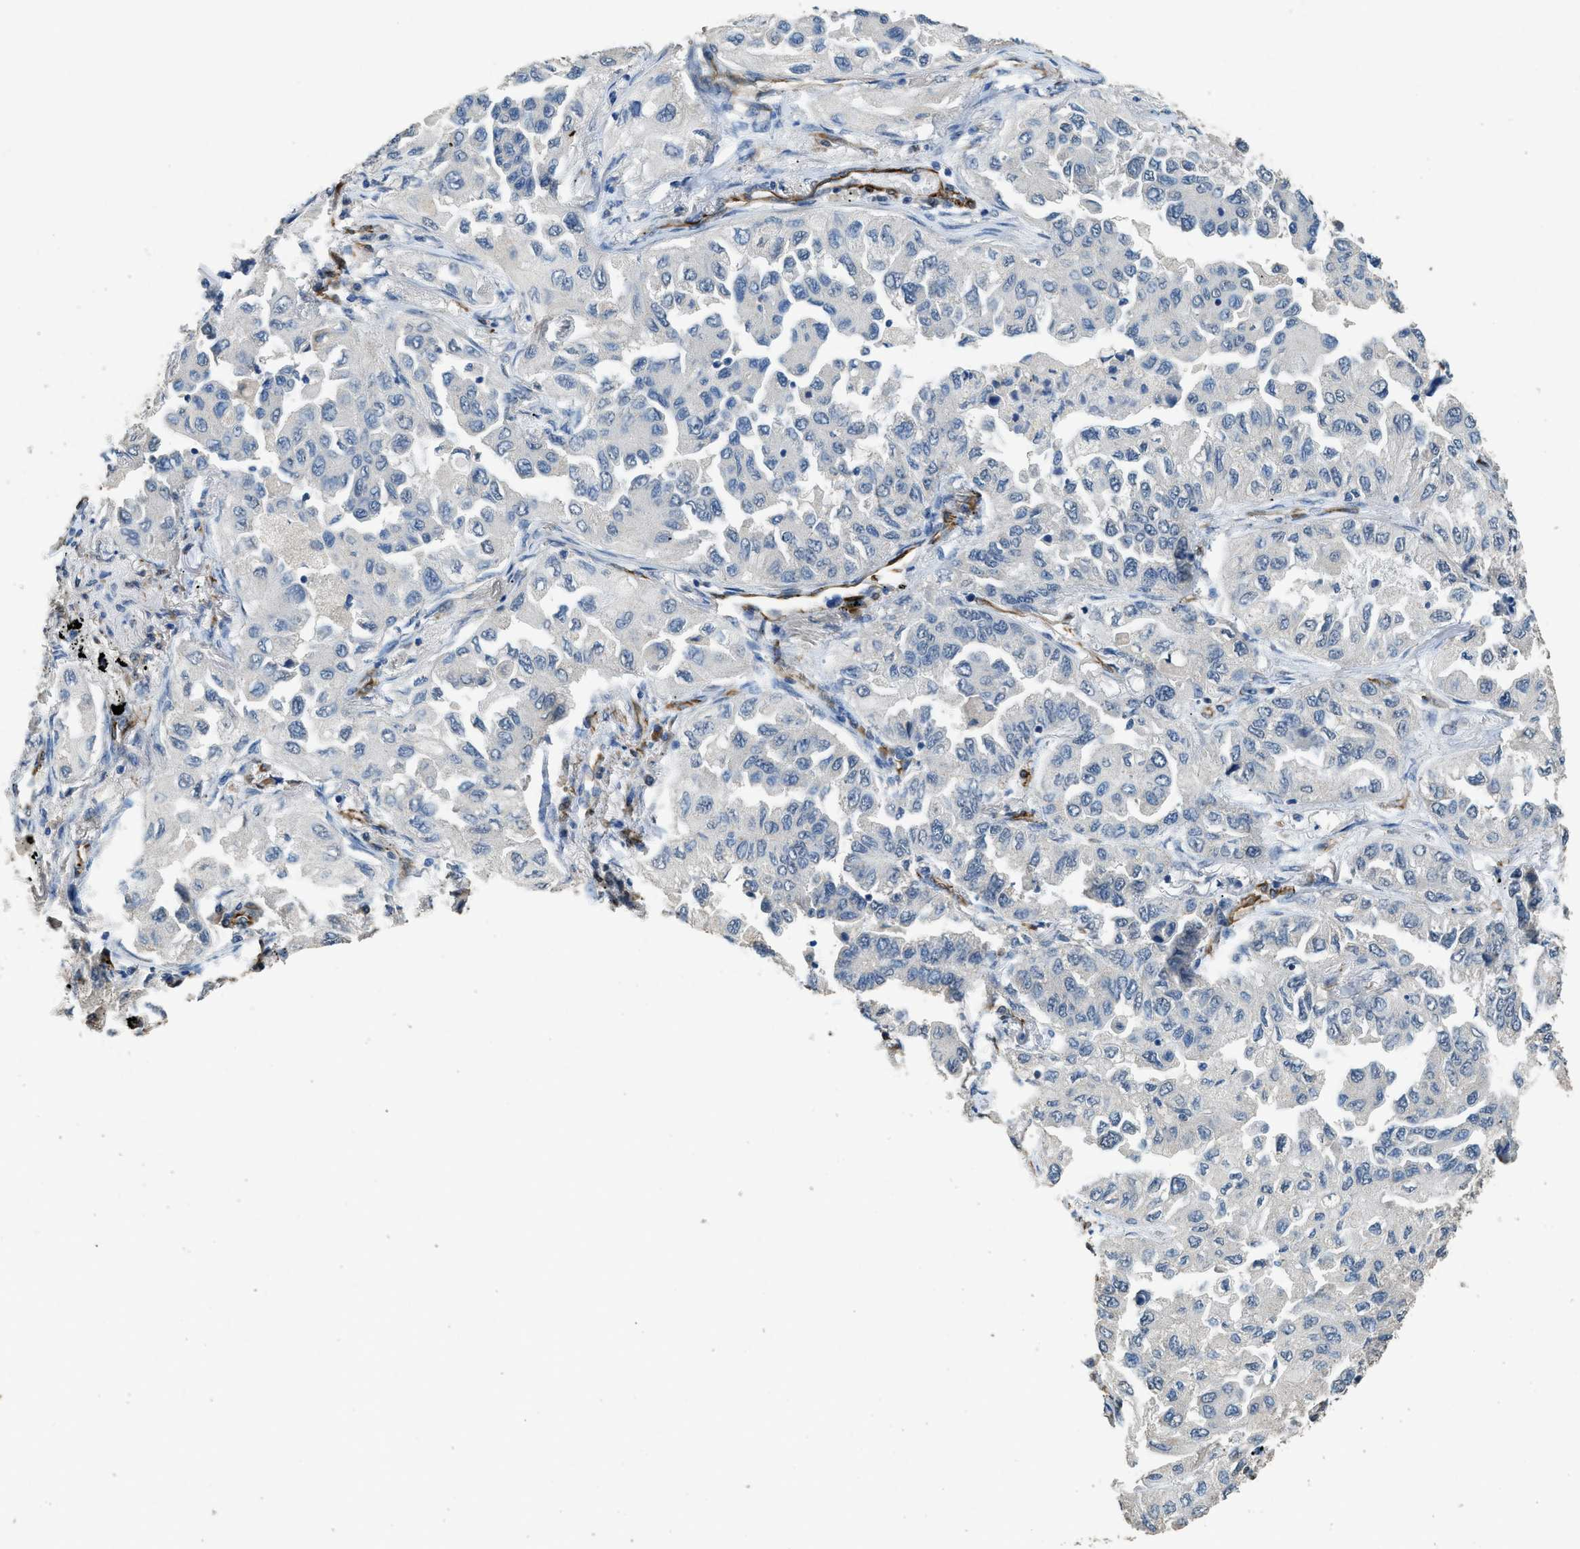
{"staining": {"intensity": "negative", "quantity": "none", "location": "none"}, "tissue": "lung cancer", "cell_type": "Tumor cells", "image_type": "cancer", "snomed": [{"axis": "morphology", "description": "Adenocarcinoma, NOS"}, {"axis": "topography", "description": "Lung"}], "caption": "Tumor cells are negative for brown protein staining in lung cancer (adenocarcinoma).", "gene": "SYNM", "patient": {"sex": "female", "age": 65}}